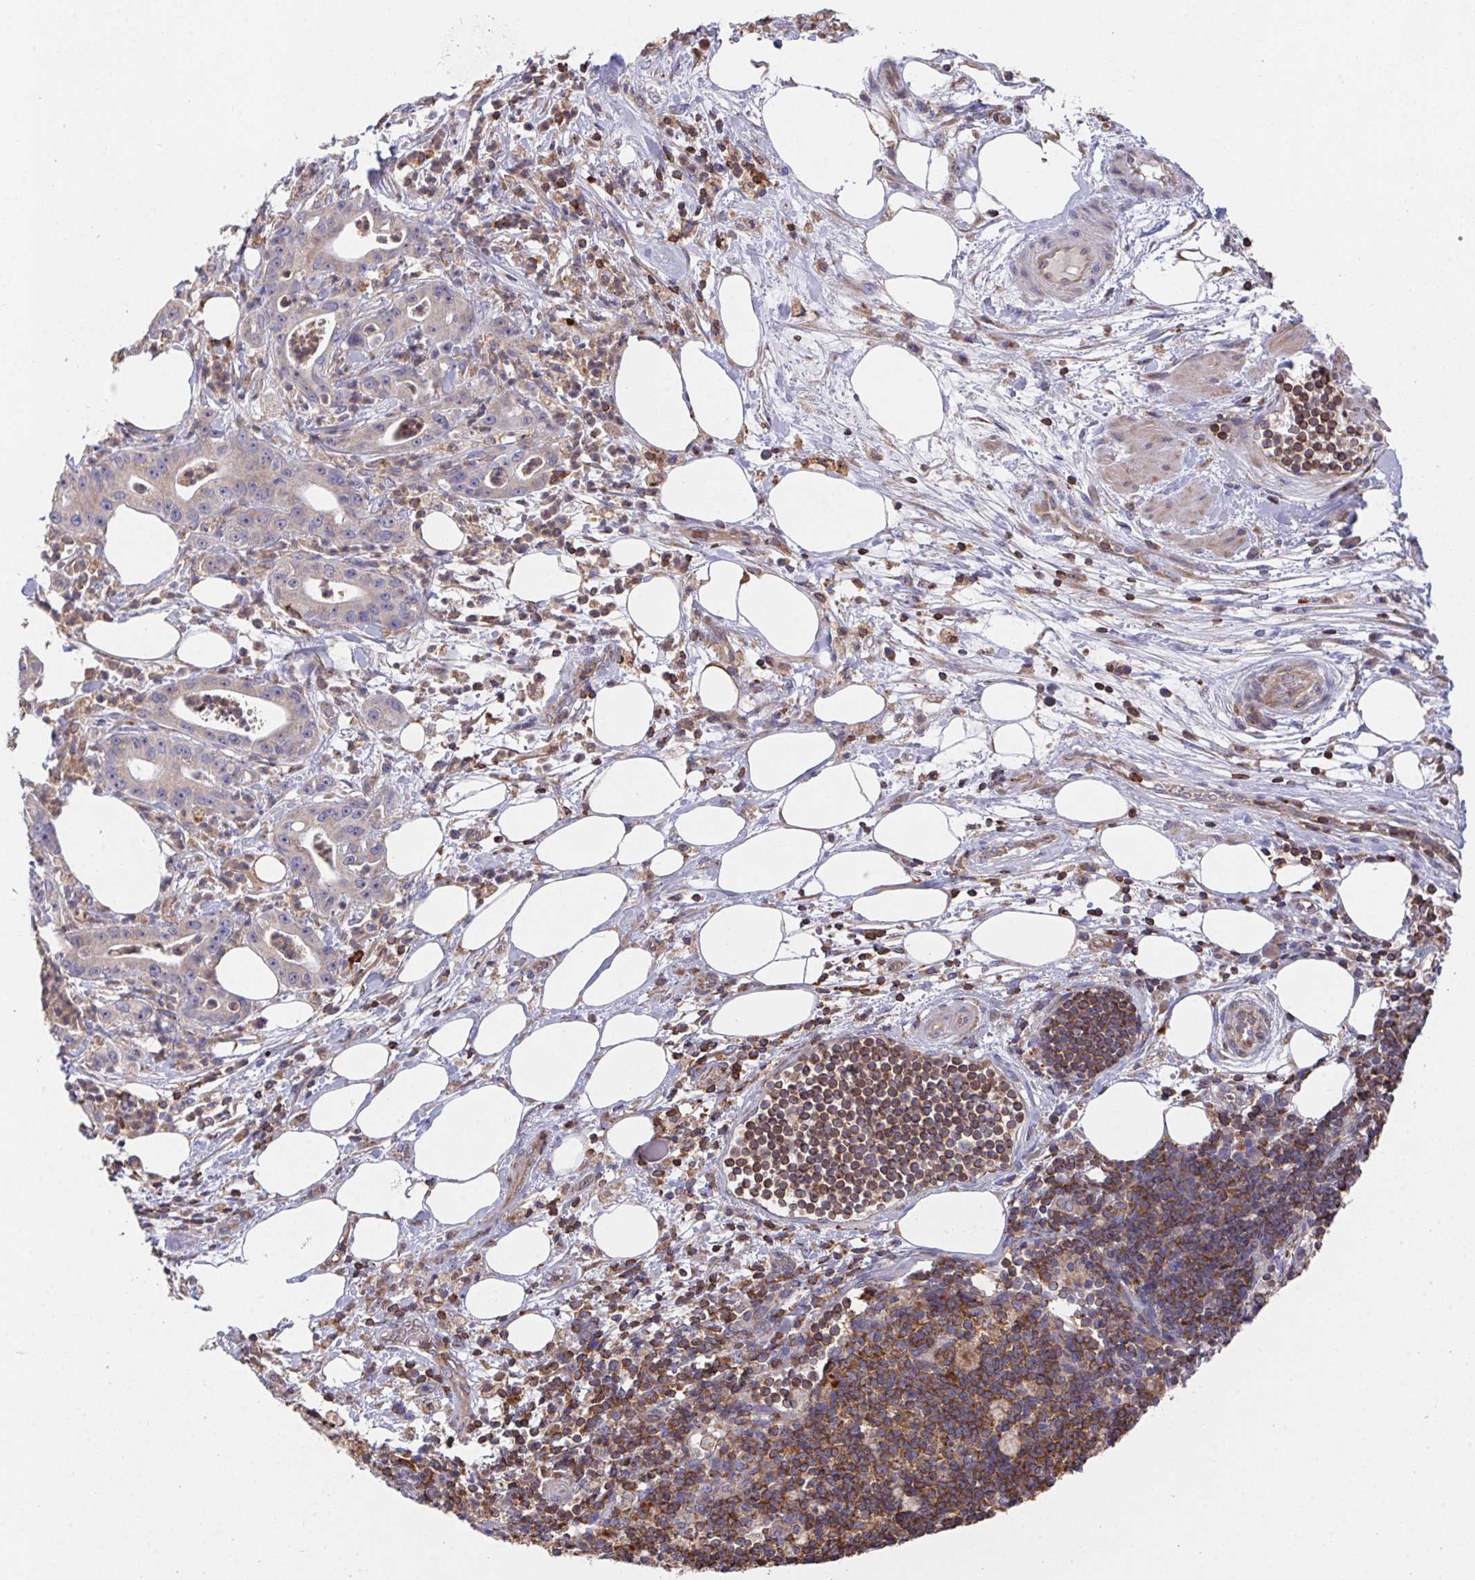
{"staining": {"intensity": "negative", "quantity": "none", "location": "none"}, "tissue": "pancreatic cancer", "cell_type": "Tumor cells", "image_type": "cancer", "snomed": [{"axis": "morphology", "description": "Adenocarcinoma, NOS"}, {"axis": "topography", "description": "Pancreas"}], "caption": "High magnification brightfield microscopy of pancreatic cancer stained with DAB (brown) and counterstained with hematoxylin (blue): tumor cells show no significant positivity.", "gene": "FAM241A", "patient": {"sex": "male", "age": 71}}